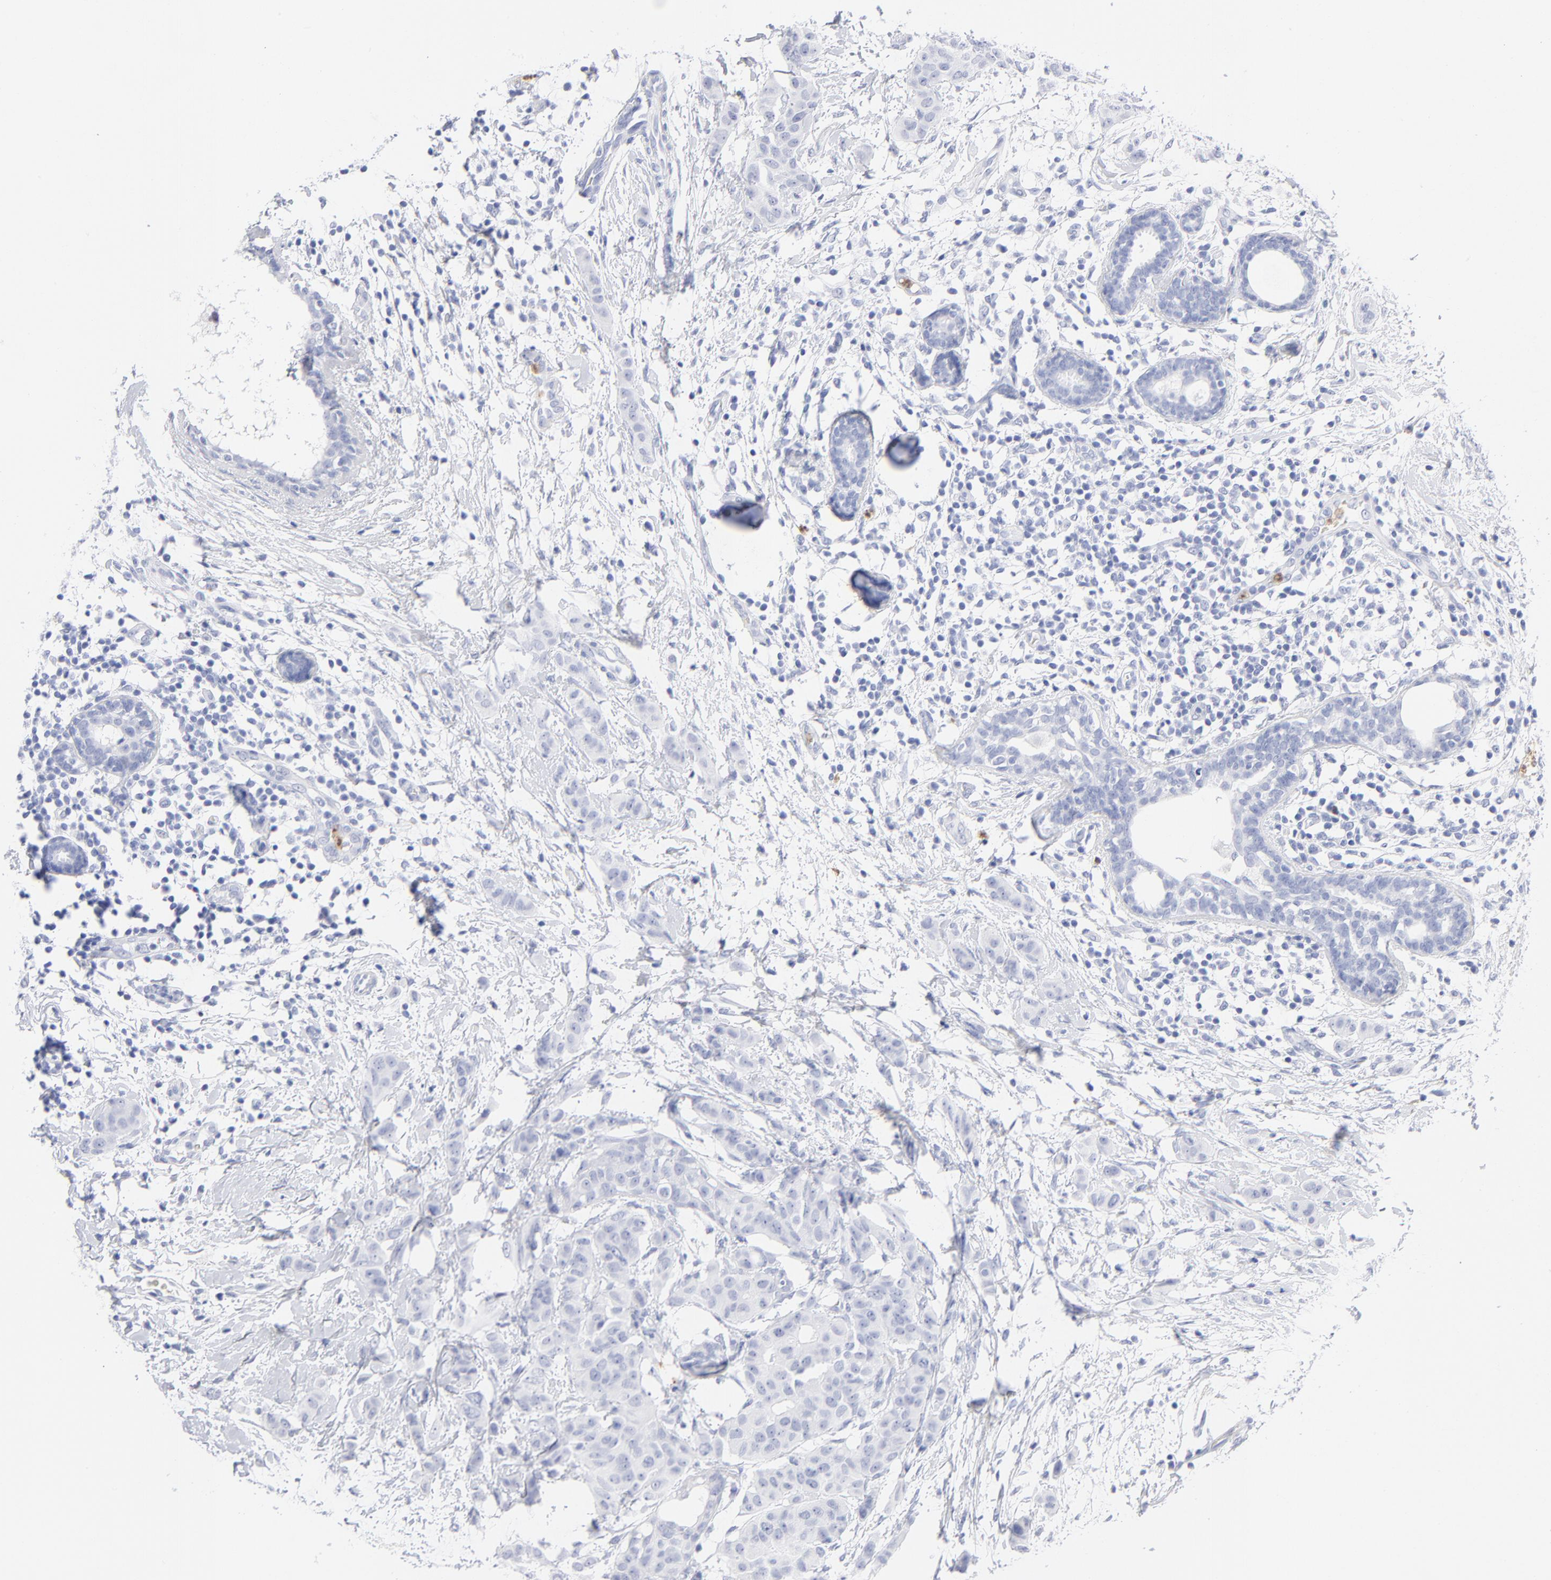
{"staining": {"intensity": "negative", "quantity": "none", "location": "none"}, "tissue": "breast cancer", "cell_type": "Tumor cells", "image_type": "cancer", "snomed": [{"axis": "morphology", "description": "Duct carcinoma"}, {"axis": "topography", "description": "Breast"}], "caption": "High power microscopy histopathology image of an immunohistochemistry (IHC) histopathology image of infiltrating ductal carcinoma (breast), revealing no significant expression in tumor cells. The staining was performed using DAB to visualize the protein expression in brown, while the nuclei were stained in blue with hematoxylin (Magnification: 20x).", "gene": "ARG1", "patient": {"sex": "female", "age": 40}}